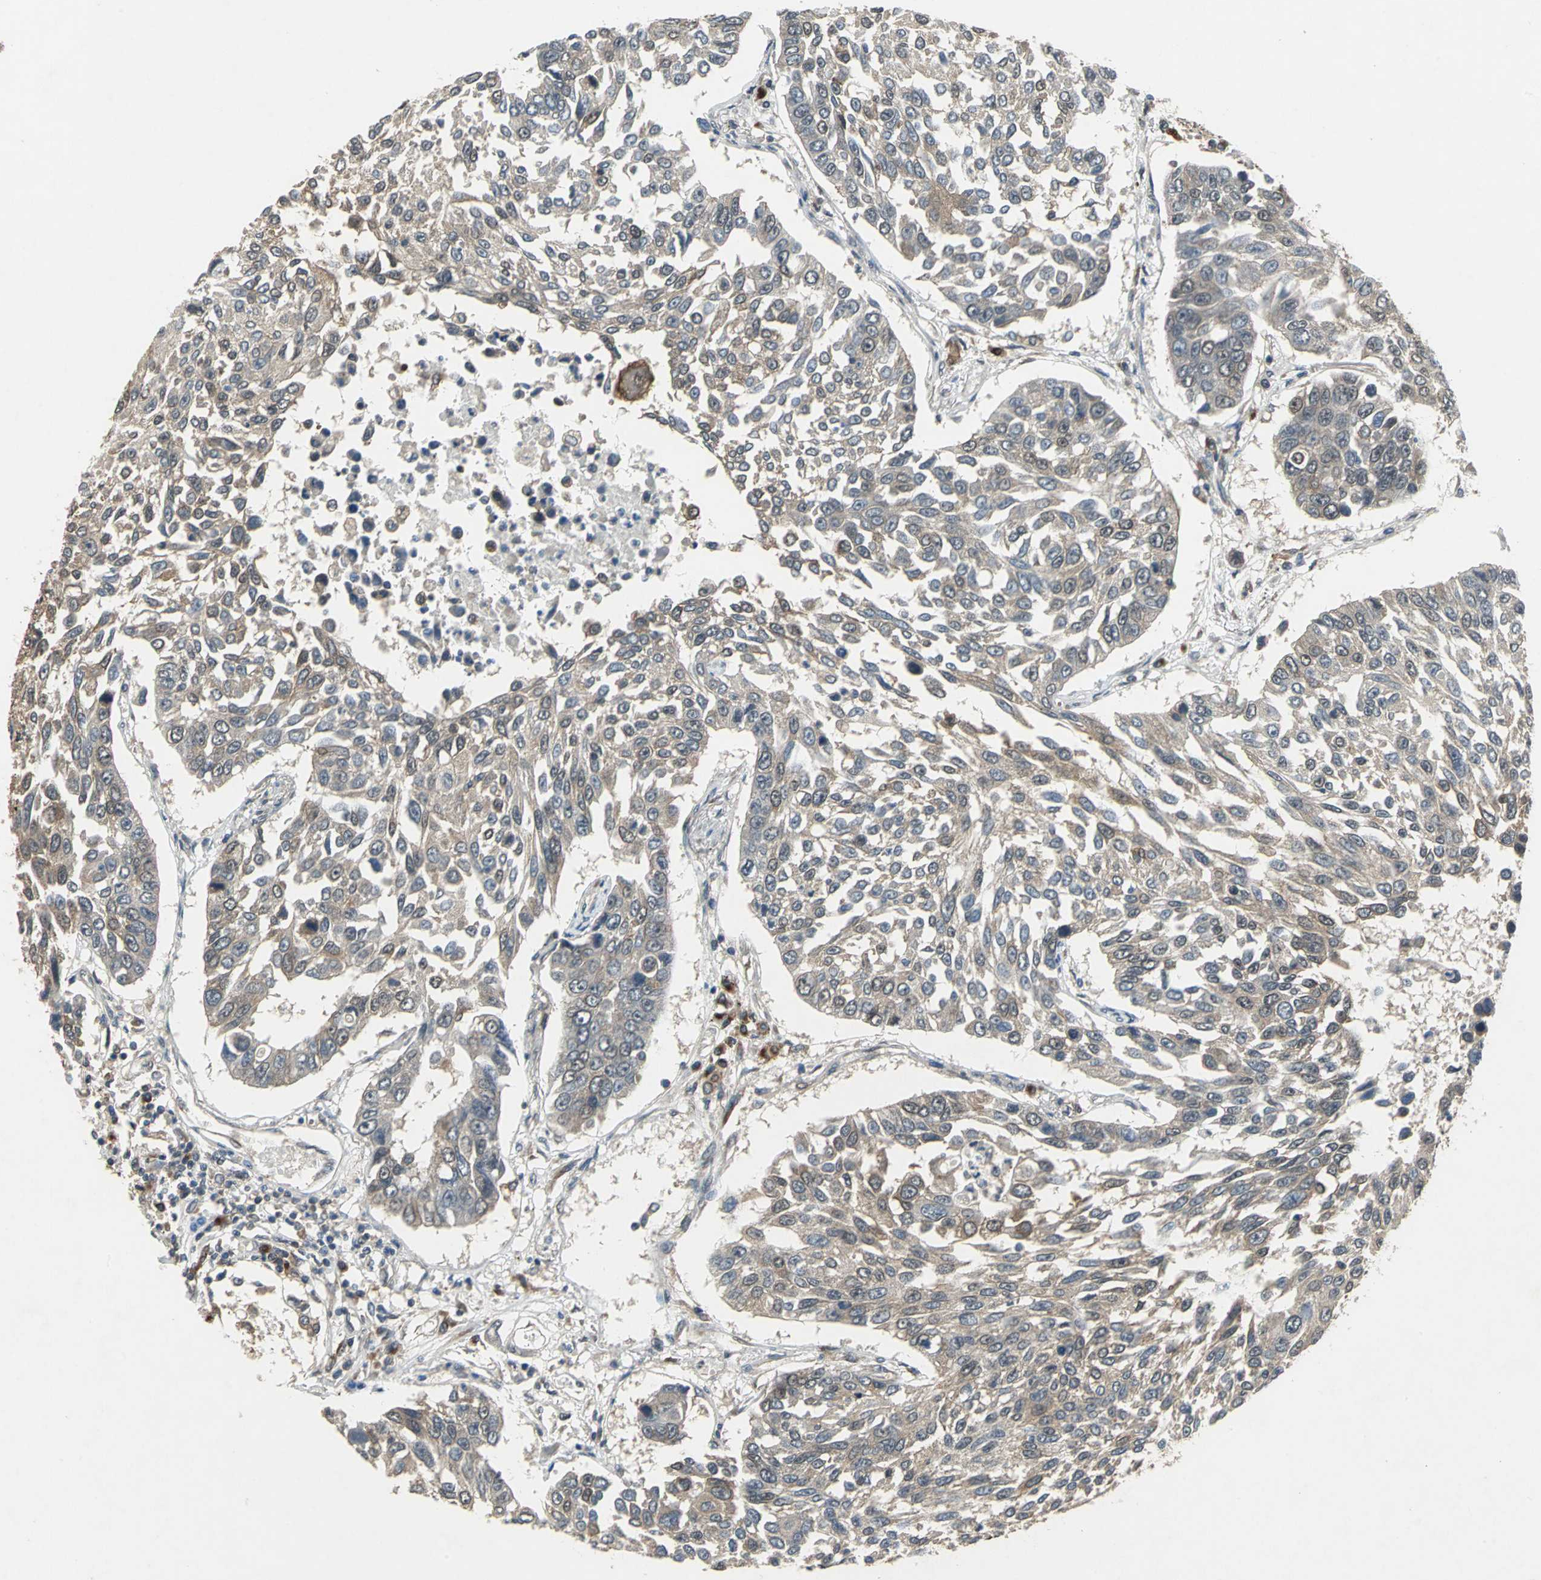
{"staining": {"intensity": "moderate", "quantity": ">75%", "location": "cytoplasmic/membranous"}, "tissue": "lung cancer", "cell_type": "Tumor cells", "image_type": "cancer", "snomed": [{"axis": "morphology", "description": "Squamous cell carcinoma, NOS"}, {"axis": "topography", "description": "Lung"}], "caption": "Immunohistochemical staining of squamous cell carcinoma (lung) exhibits moderate cytoplasmic/membranous protein expression in about >75% of tumor cells.", "gene": "NFKBIE", "patient": {"sex": "male", "age": 71}}